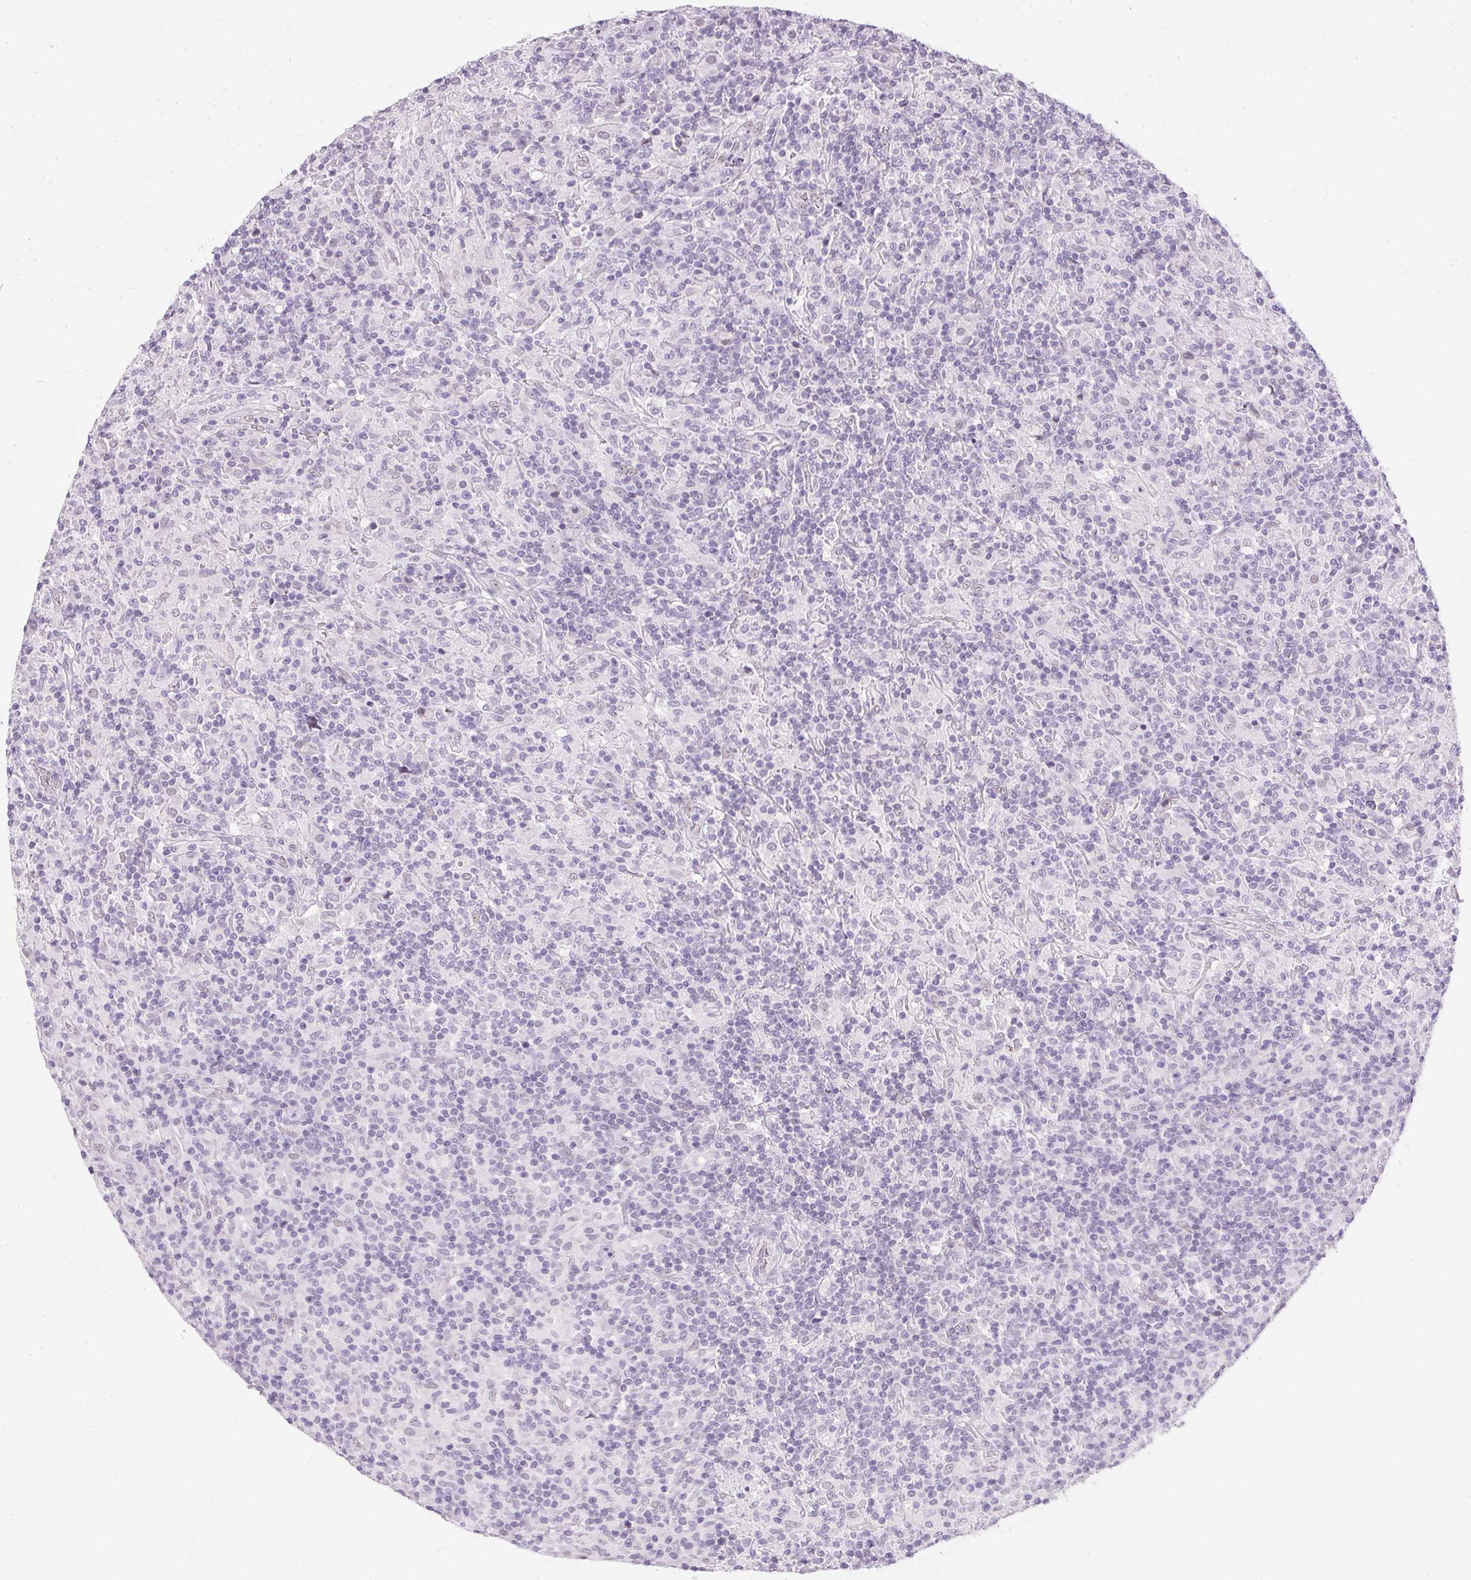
{"staining": {"intensity": "negative", "quantity": "none", "location": "none"}, "tissue": "lymphoma", "cell_type": "Tumor cells", "image_type": "cancer", "snomed": [{"axis": "morphology", "description": "Hodgkin's disease, NOS"}, {"axis": "topography", "description": "Lymph node"}], "caption": "Lymphoma stained for a protein using immunohistochemistry (IHC) demonstrates no staining tumor cells.", "gene": "GBP6", "patient": {"sex": "male", "age": 70}}